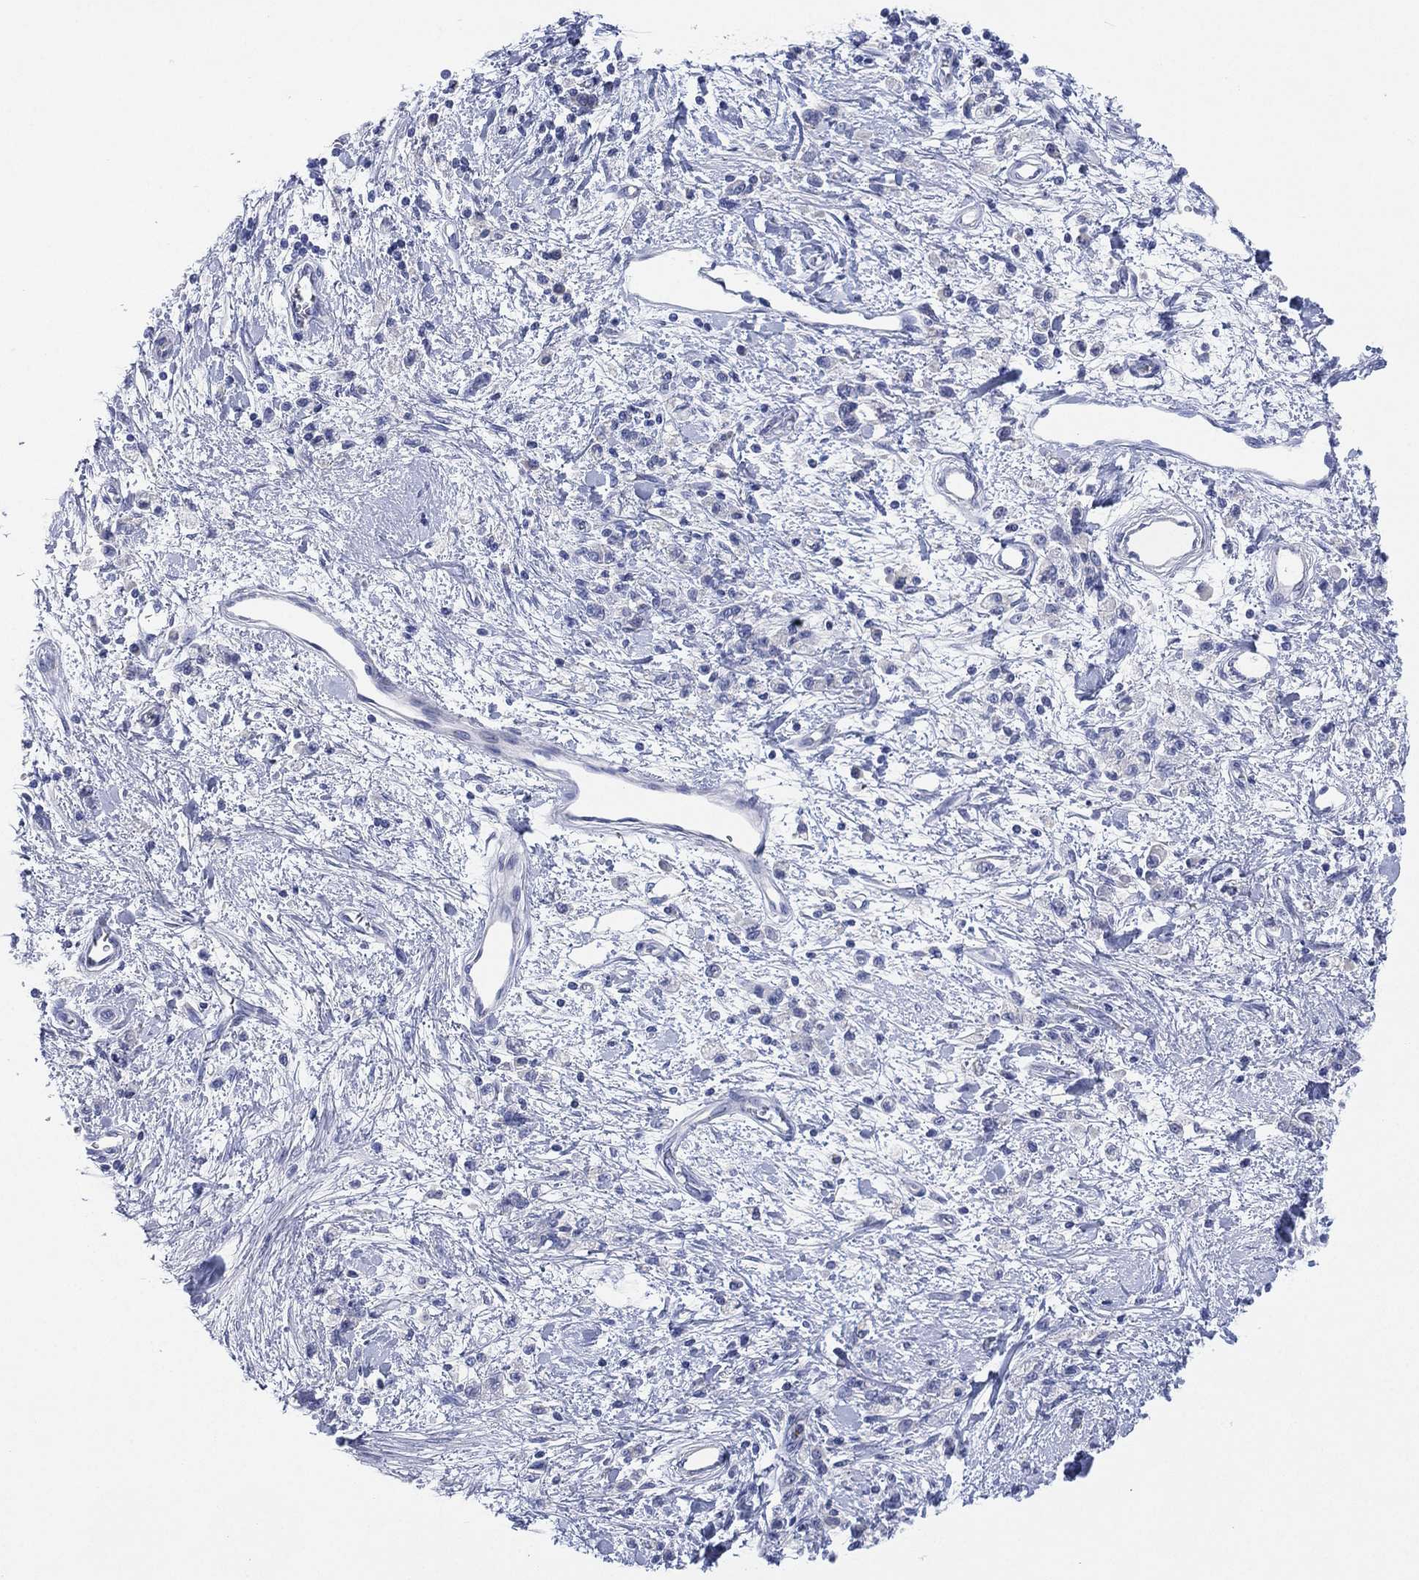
{"staining": {"intensity": "negative", "quantity": "none", "location": "none"}, "tissue": "stomach cancer", "cell_type": "Tumor cells", "image_type": "cancer", "snomed": [{"axis": "morphology", "description": "Adenocarcinoma, NOS"}, {"axis": "topography", "description": "Stomach"}], "caption": "Micrograph shows no protein staining in tumor cells of stomach cancer (adenocarcinoma) tissue.", "gene": "CHRNA3", "patient": {"sex": "male", "age": 77}}